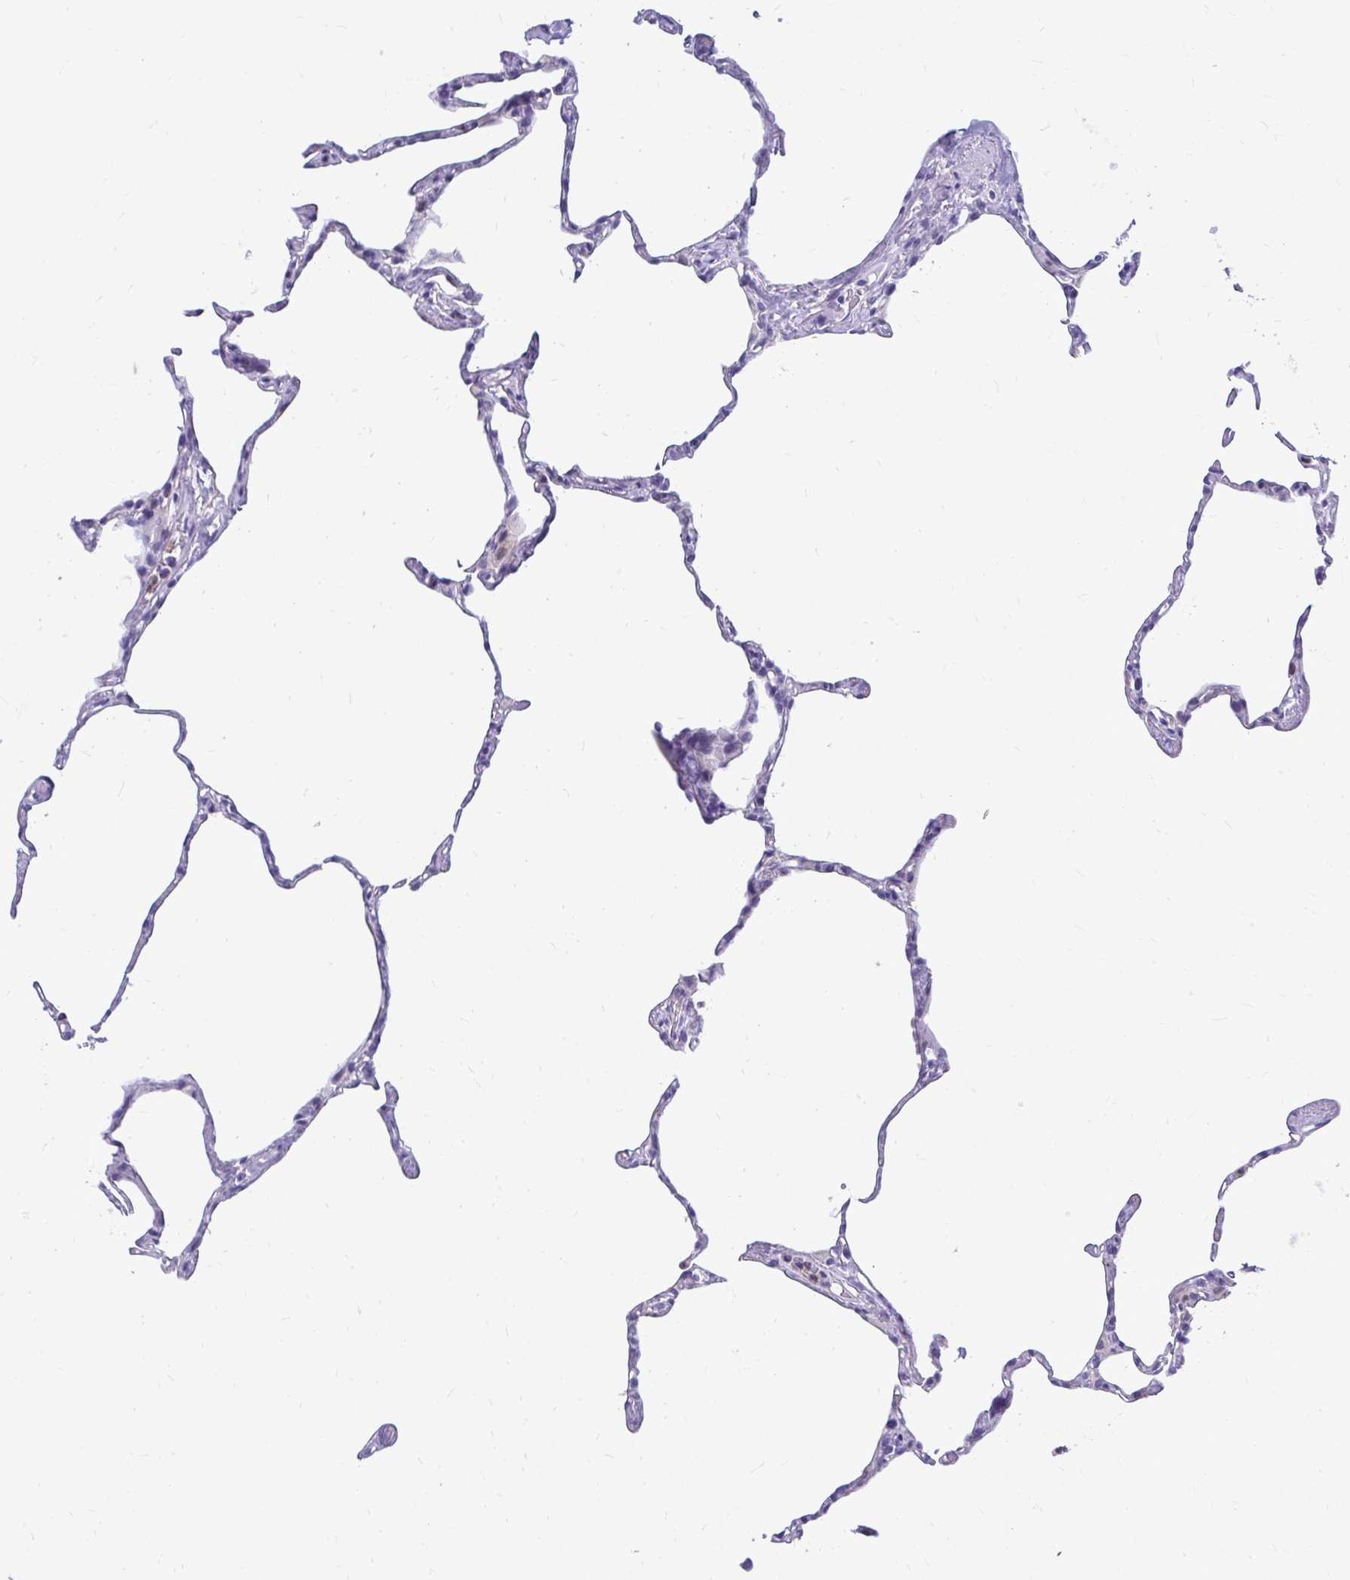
{"staining": {"intensity": "negative", "quantity": "none", "location": "none"}, "tissue": "lung", "cell_type": "Alveolar cells", "image_type": "normal", "snomed": [{"axis": "morphology", "description": "Normal tissue, NOS"}, {"axis": "topography", "description": "Lung"}], "caption": "This is an immunohistochemistry micrograph of unremarkable lung. There is no expression in alveolar cells.", "gene": "ZSWIM9", "patient": {"sex": "male", "age": 65}}